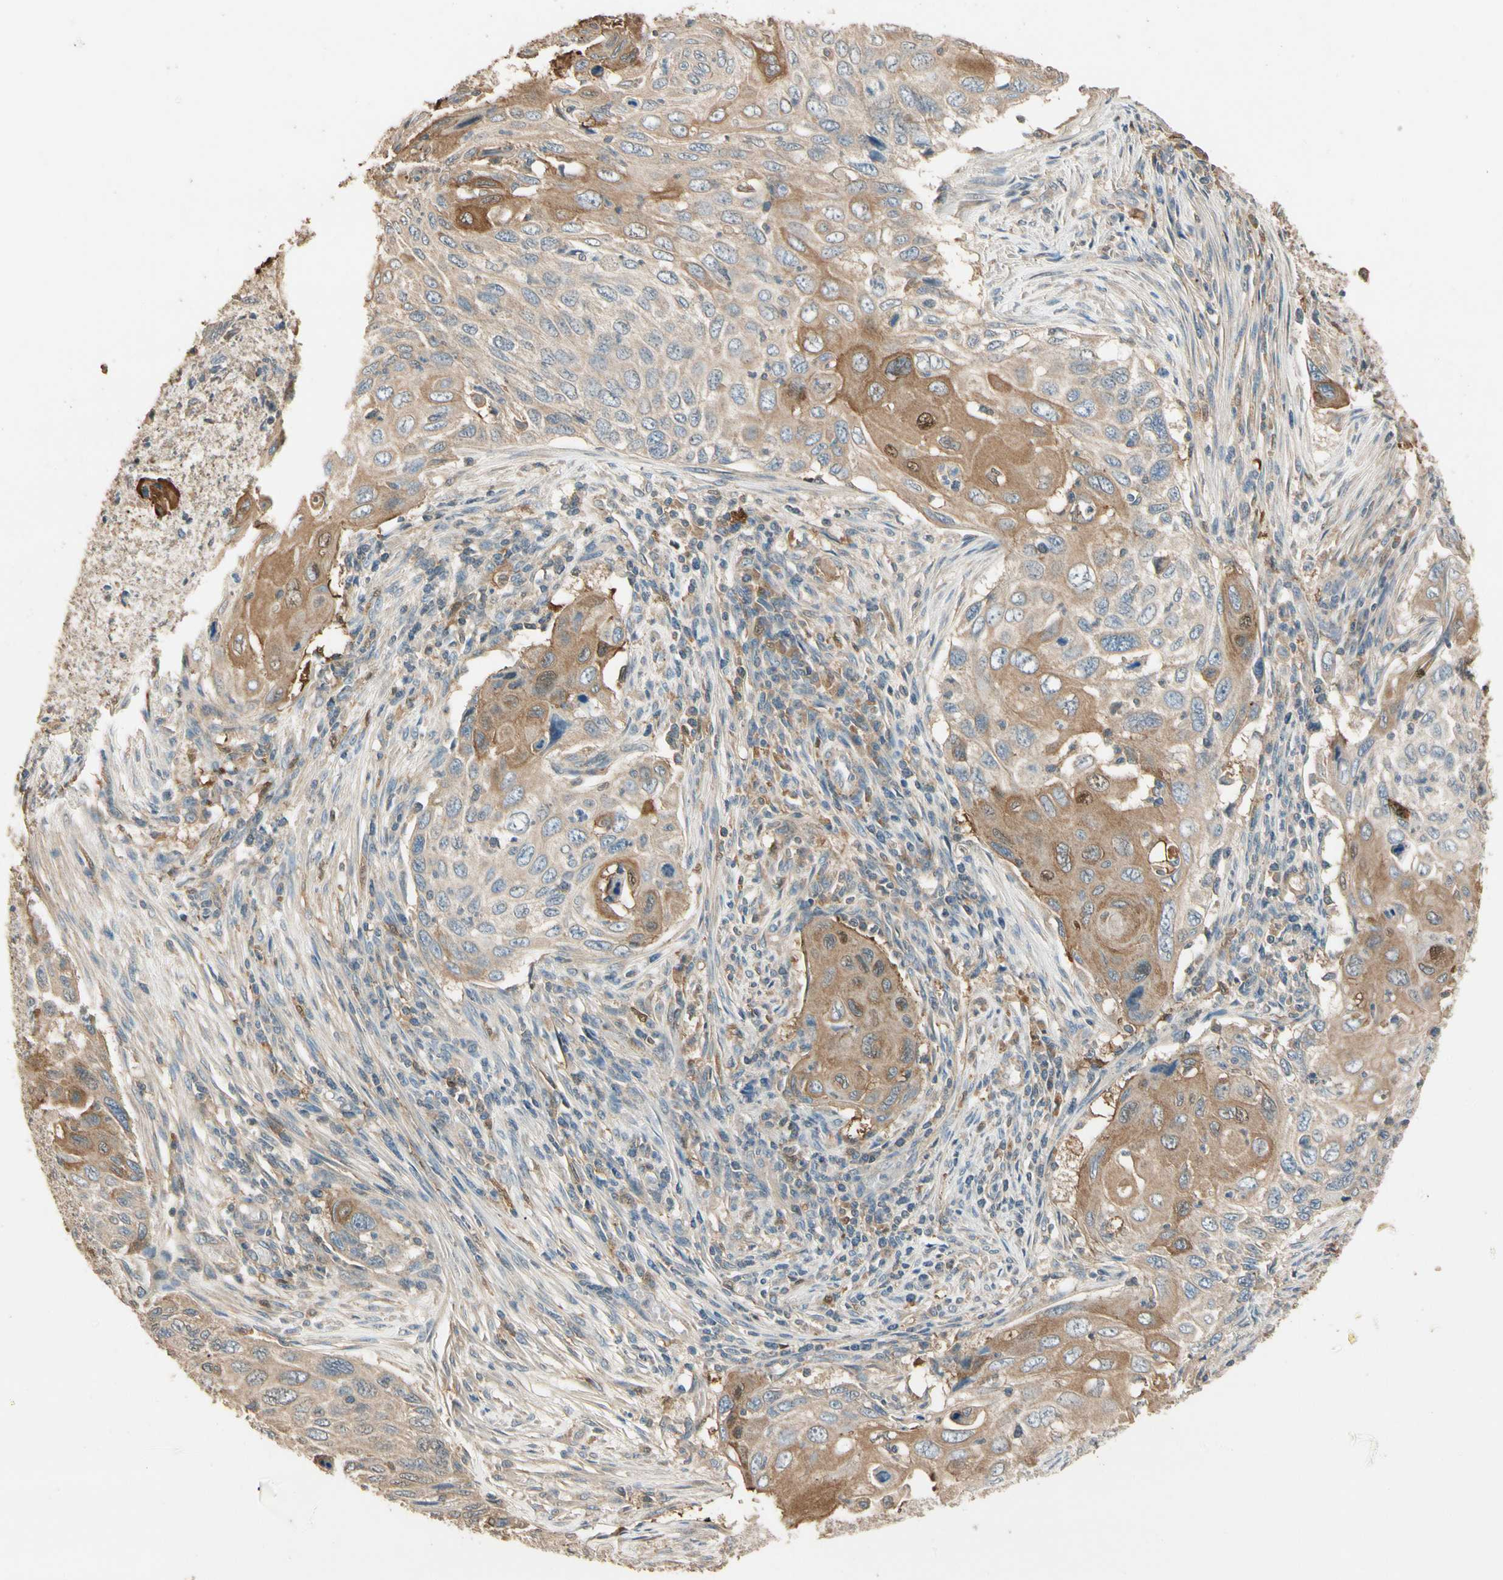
{"staining": {"intensity": "moderate", "quantity": "25%-75%", "location": "cytoplasmic/membranous"}, "tissue": "cervical cancer", "cell_type": "Tumor cells", "image_type": "cancer", "snomed": [{"axis": "morphology", "description": "Squamous cell carcinoma, NOS"}, {"axis": "topography", "description": "Cervix"}], "caption": "The immunohistochemical stain labels moderate cytoplasmic/membranous expression in tumor cells of squamous cell carcinoma (cervical) tissue.", "gene": "CDH6", "patient": {"sex": "female", "age": 70}}